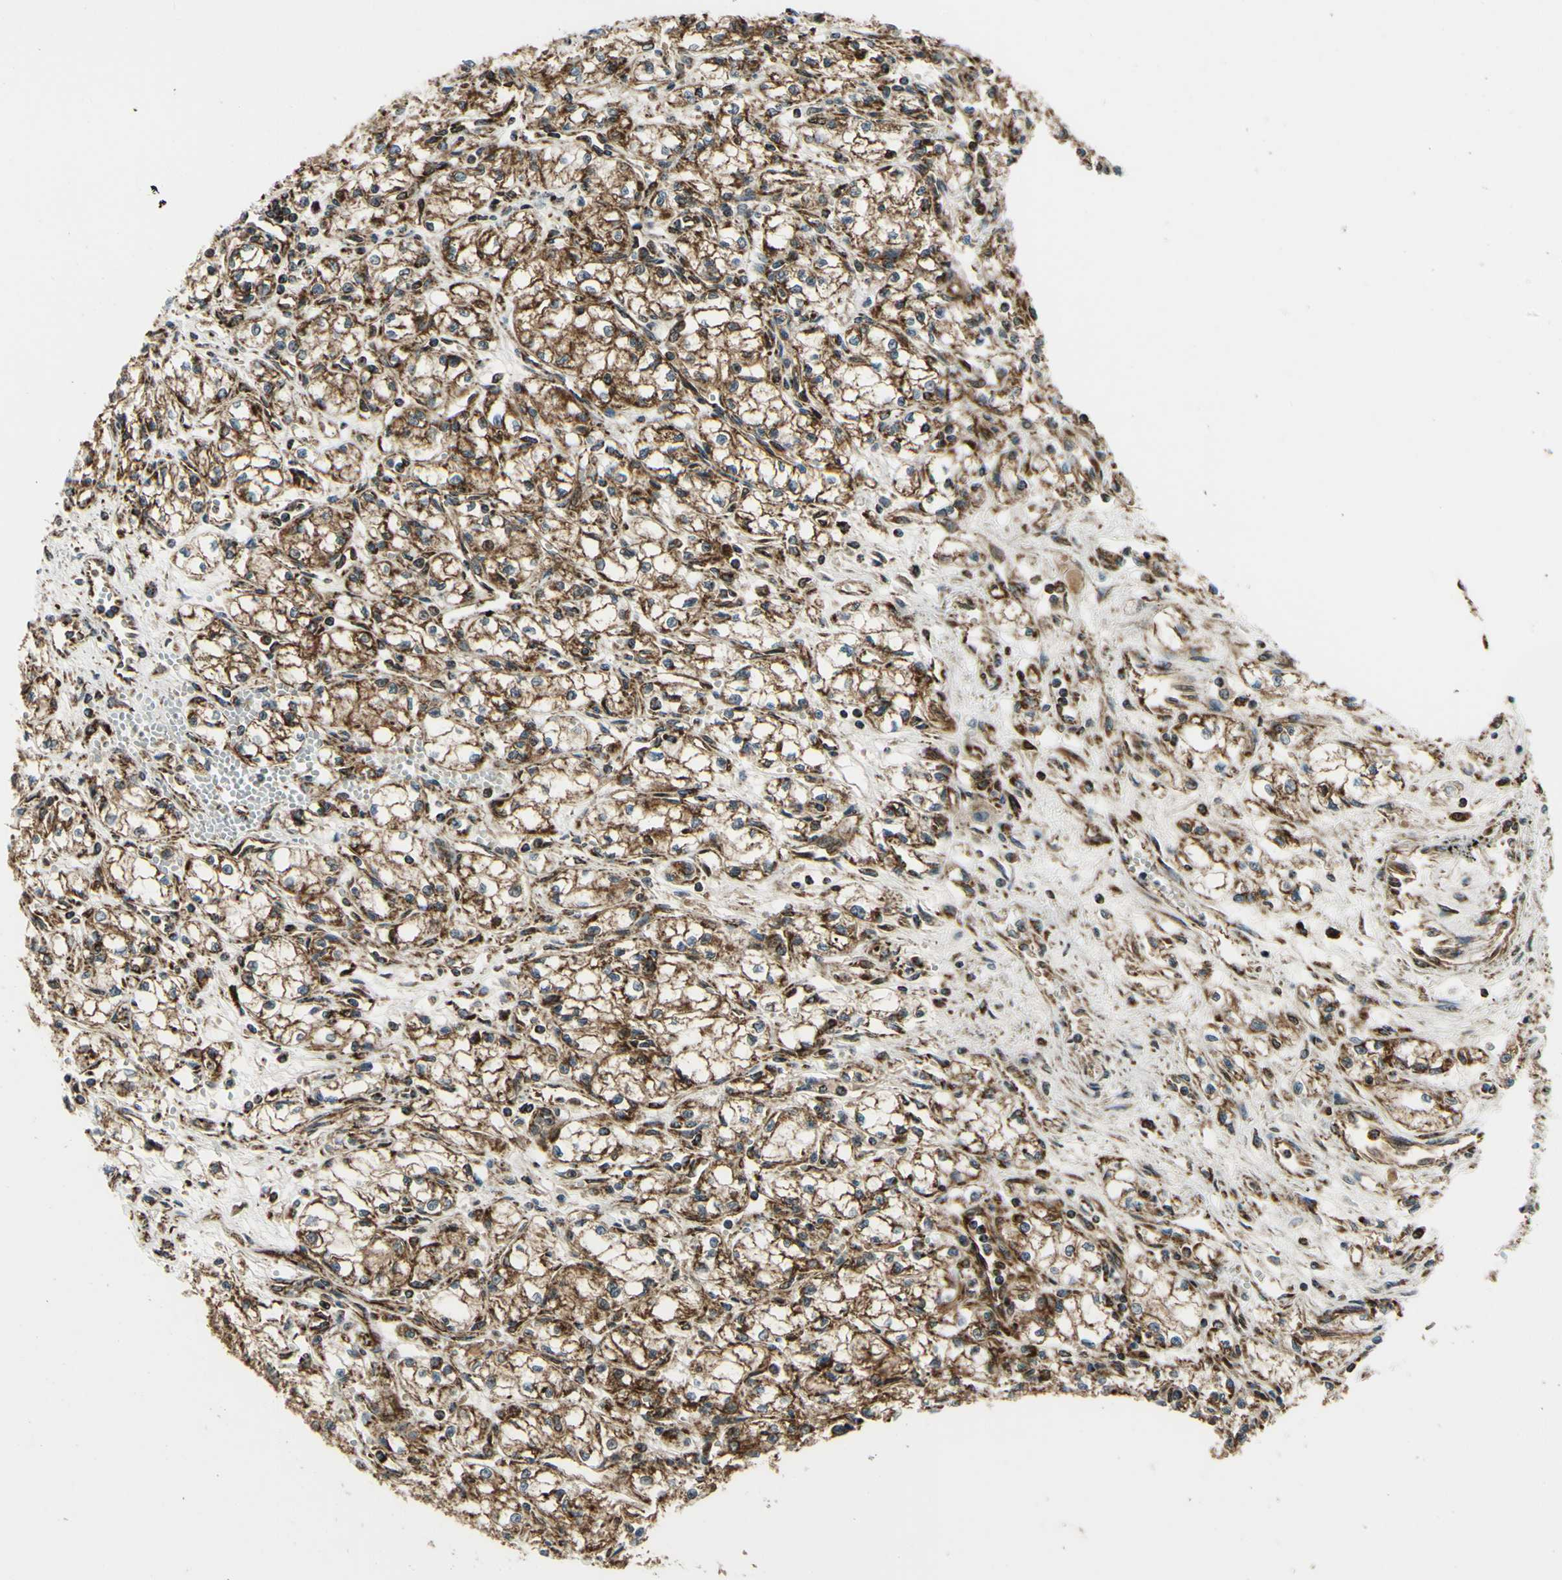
{"staining": {"intensity": "strong", "quantity": ">75%", "location": "cytoplasmic/membranous"}, "tissue": "renal cancer", "cell_type": "Tumor cells", "image_type": "cancer", "snomed": [{"axis": "morphology", "description": "Normal tissue, NOS"}, {"axis": "morphology", "description": "Adenocarcinoma, NOS"}, {"axis": "topography", "description": "Kidney"}], "caption": "IHC micrograph of neoplastic tissue: human renal cancer (adenocarcinoma) stained using immunohistochemistry demonstrates high levels of strong protein expression localized specifically in the cytoplasmic/membranous of tumor cells, appearing as a cytoplasmic/membranous brown color.", "gene": "MAVS", "patient": {"sex": "male", "age": 59}}